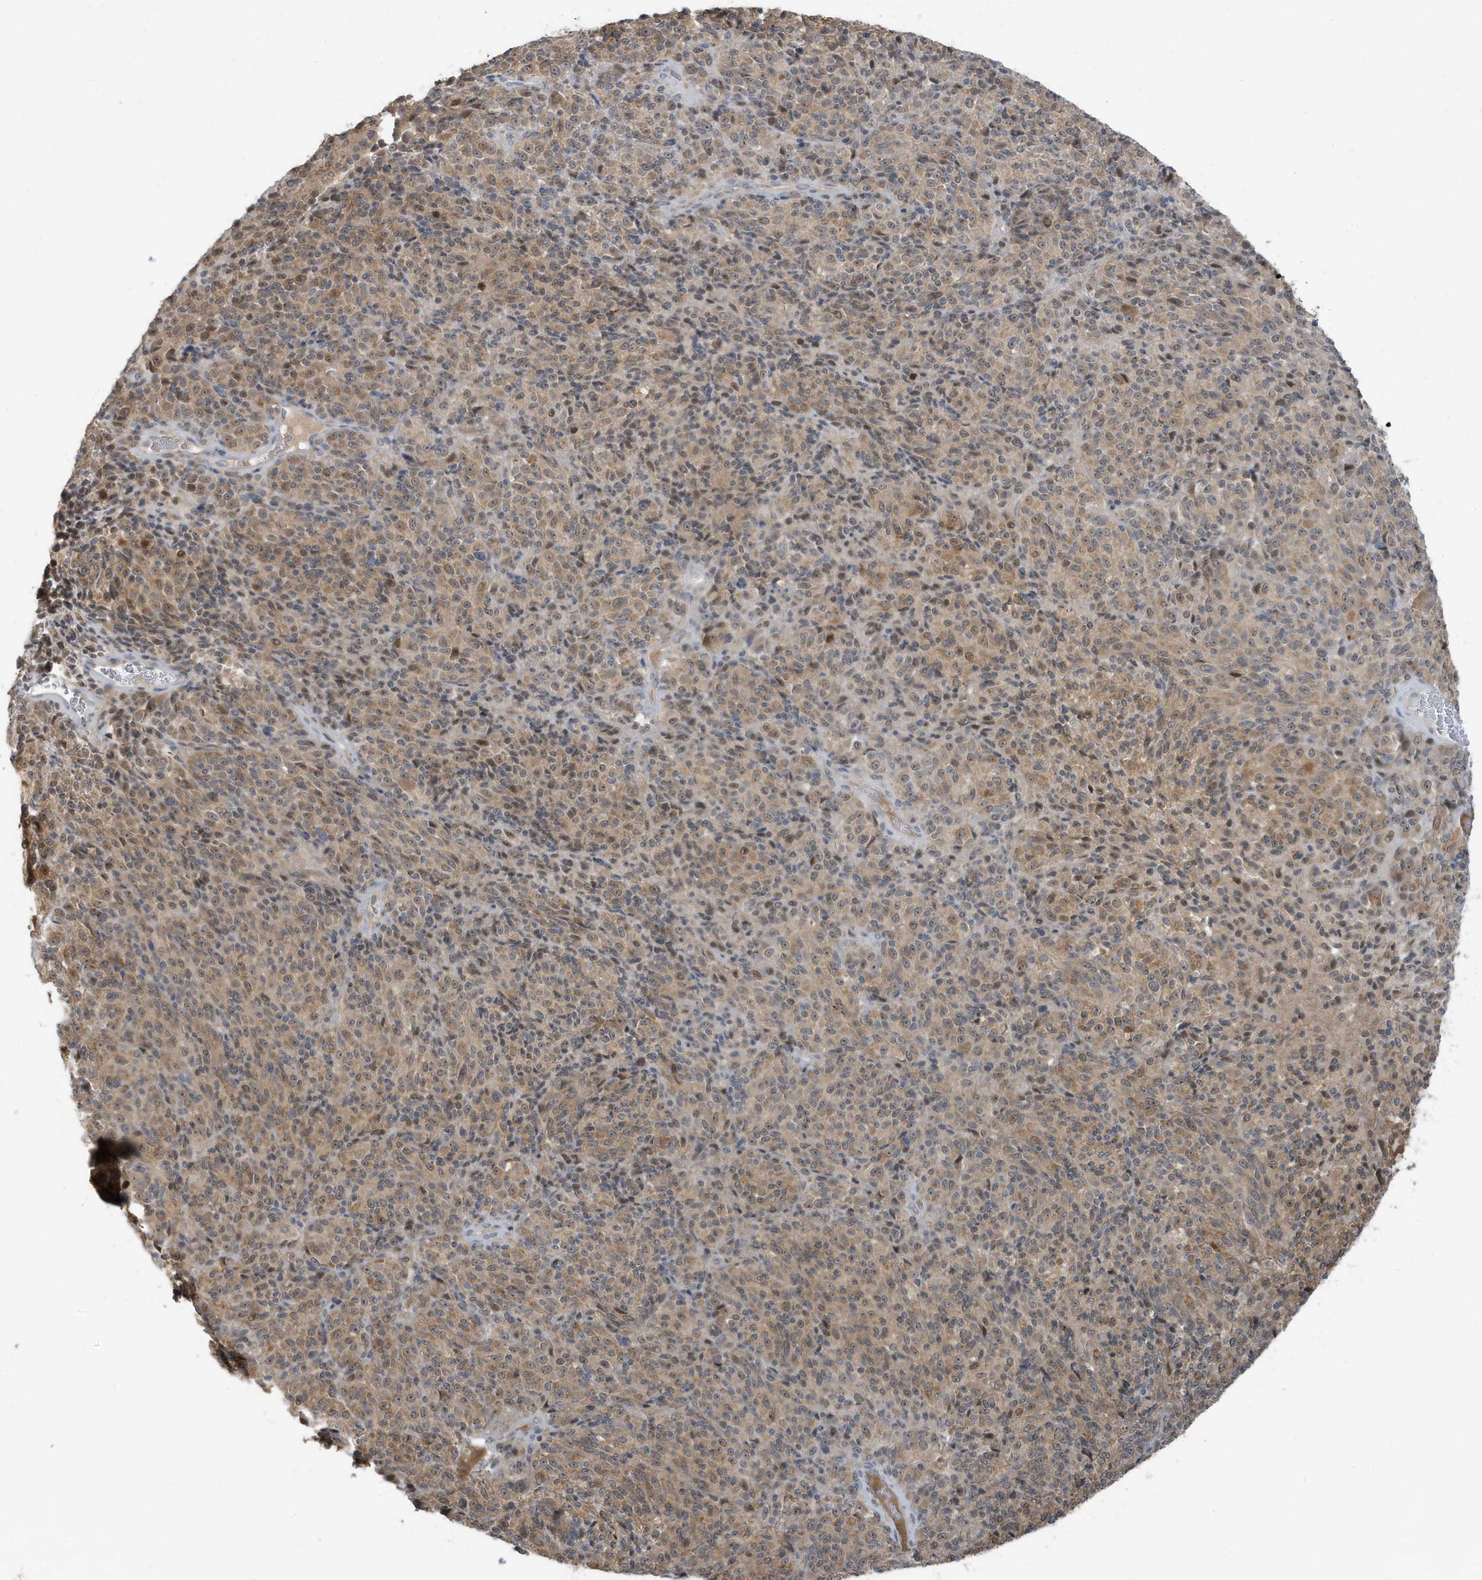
{"staining": {"intensity": "moderate", "quantity": ">75%", "location": "cytoplasmic/membranous"}, "tissue": "melanoma", "cell_type": "Tumor cells", "image_type": "cancer", "snomed": [{"axis": "morphology", "description": "Malignant melanoma, Metastatic site"}, {"axis": "topography", "description": "Brain"}], "caption": "IHC (DAB (3,3'-diaminobenzidine)) staining of human malignant melanoma (metastatic site) reveals moderate cytoplasmic/membranous protein staining in approximately >75% of tumor cells. Using DAB (brown) and hematoxylin (blue) stains, captured at high magnification using brightfield microscopy.", "gene": "PRRT3", "patient": {"sex": "female", "age": 56}}